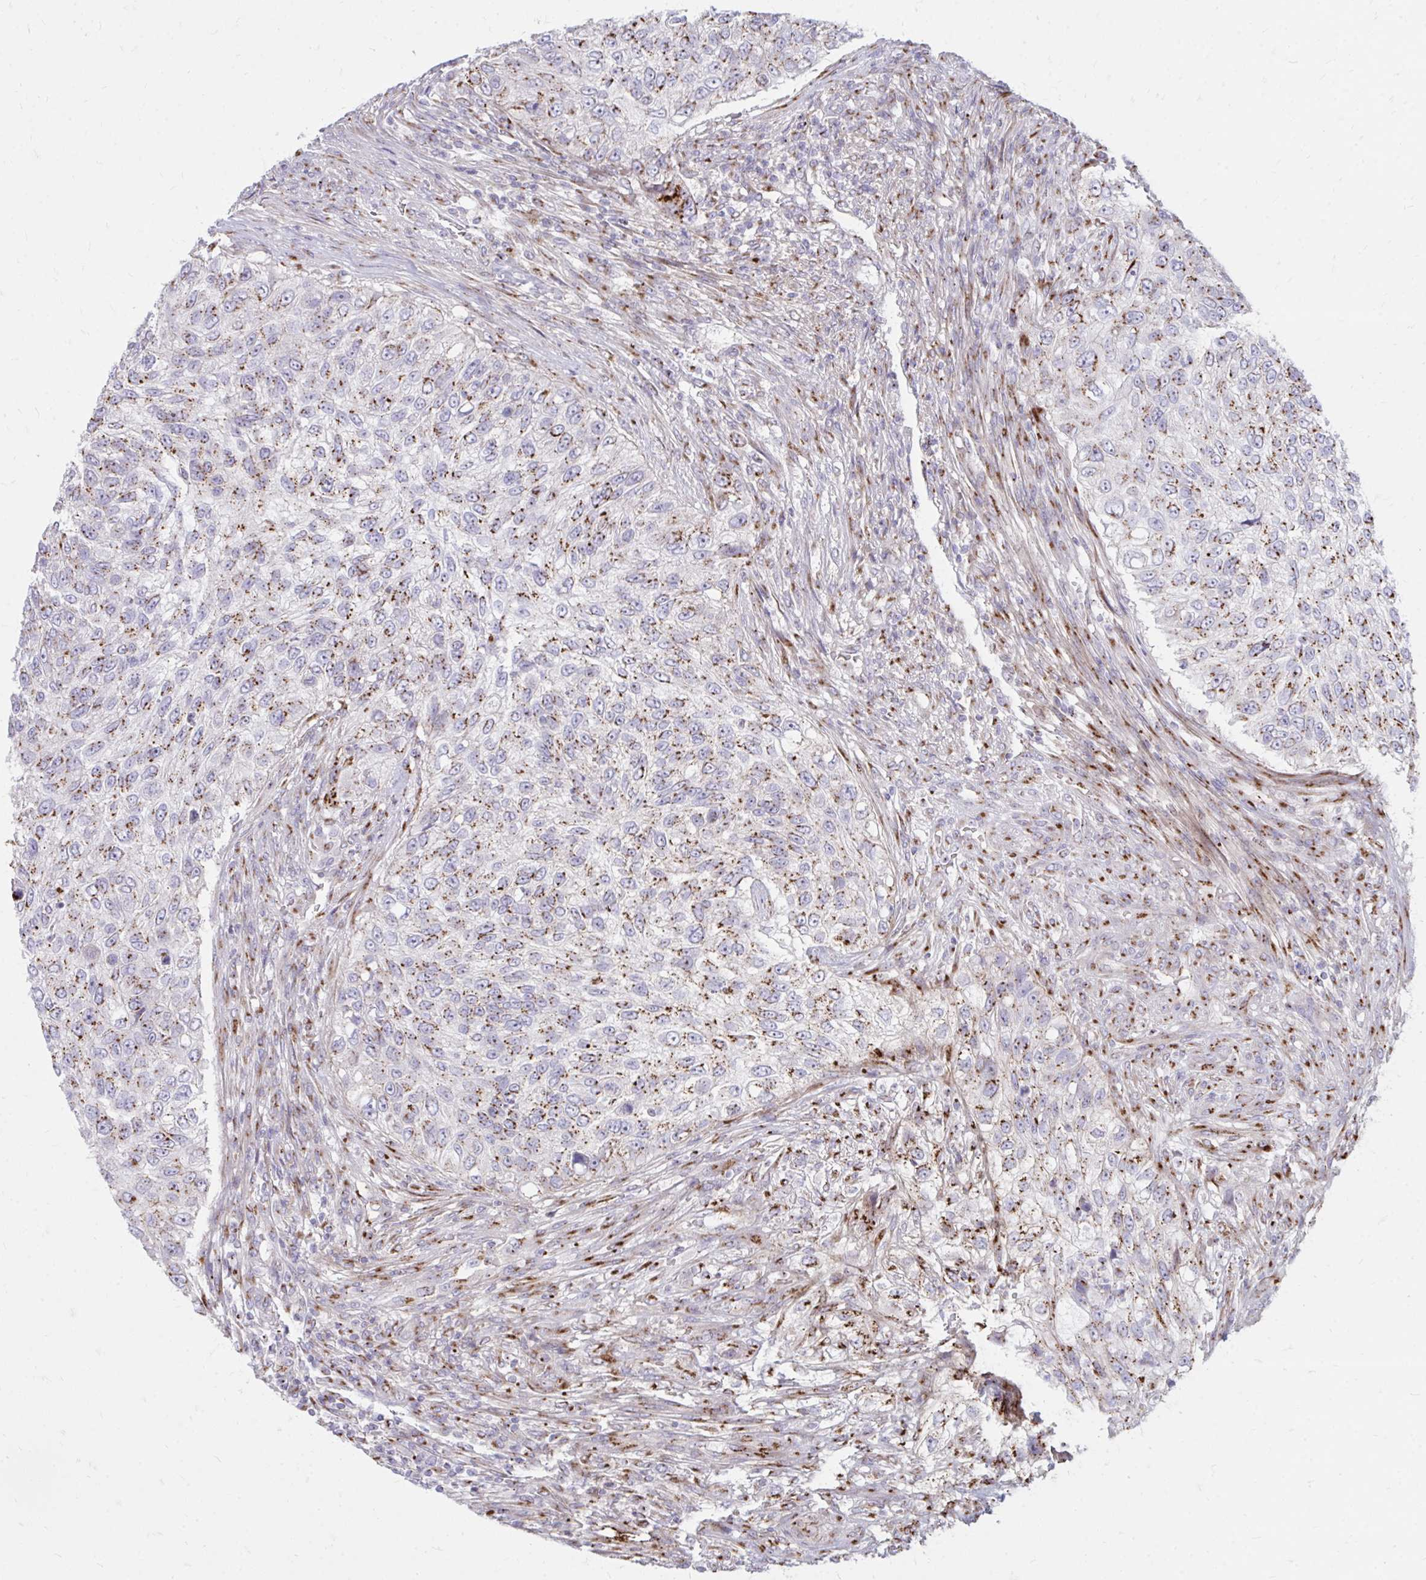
{"staining": {"intensity": "moderate", "quantity": ">75%", "location": "cytoplasmic/membranous"}, "tissue": "urothelial cancer", "cell_type": "Tumor cells", "image_type": "cancer", "snomed": [{"axis": "morphology", "description": "Urothelial carcinoma, High grade"}, {"axis": "topography", "description": "Urinary bladder"}], "caption": "Urothelial cancer stained for a protein (brown) displays moderate cytoplasmic/membranous positive staining in approximately >75% of tumor cells.", "gene": "RAB6B", "patient": {"sex": "female", "age": 60}}